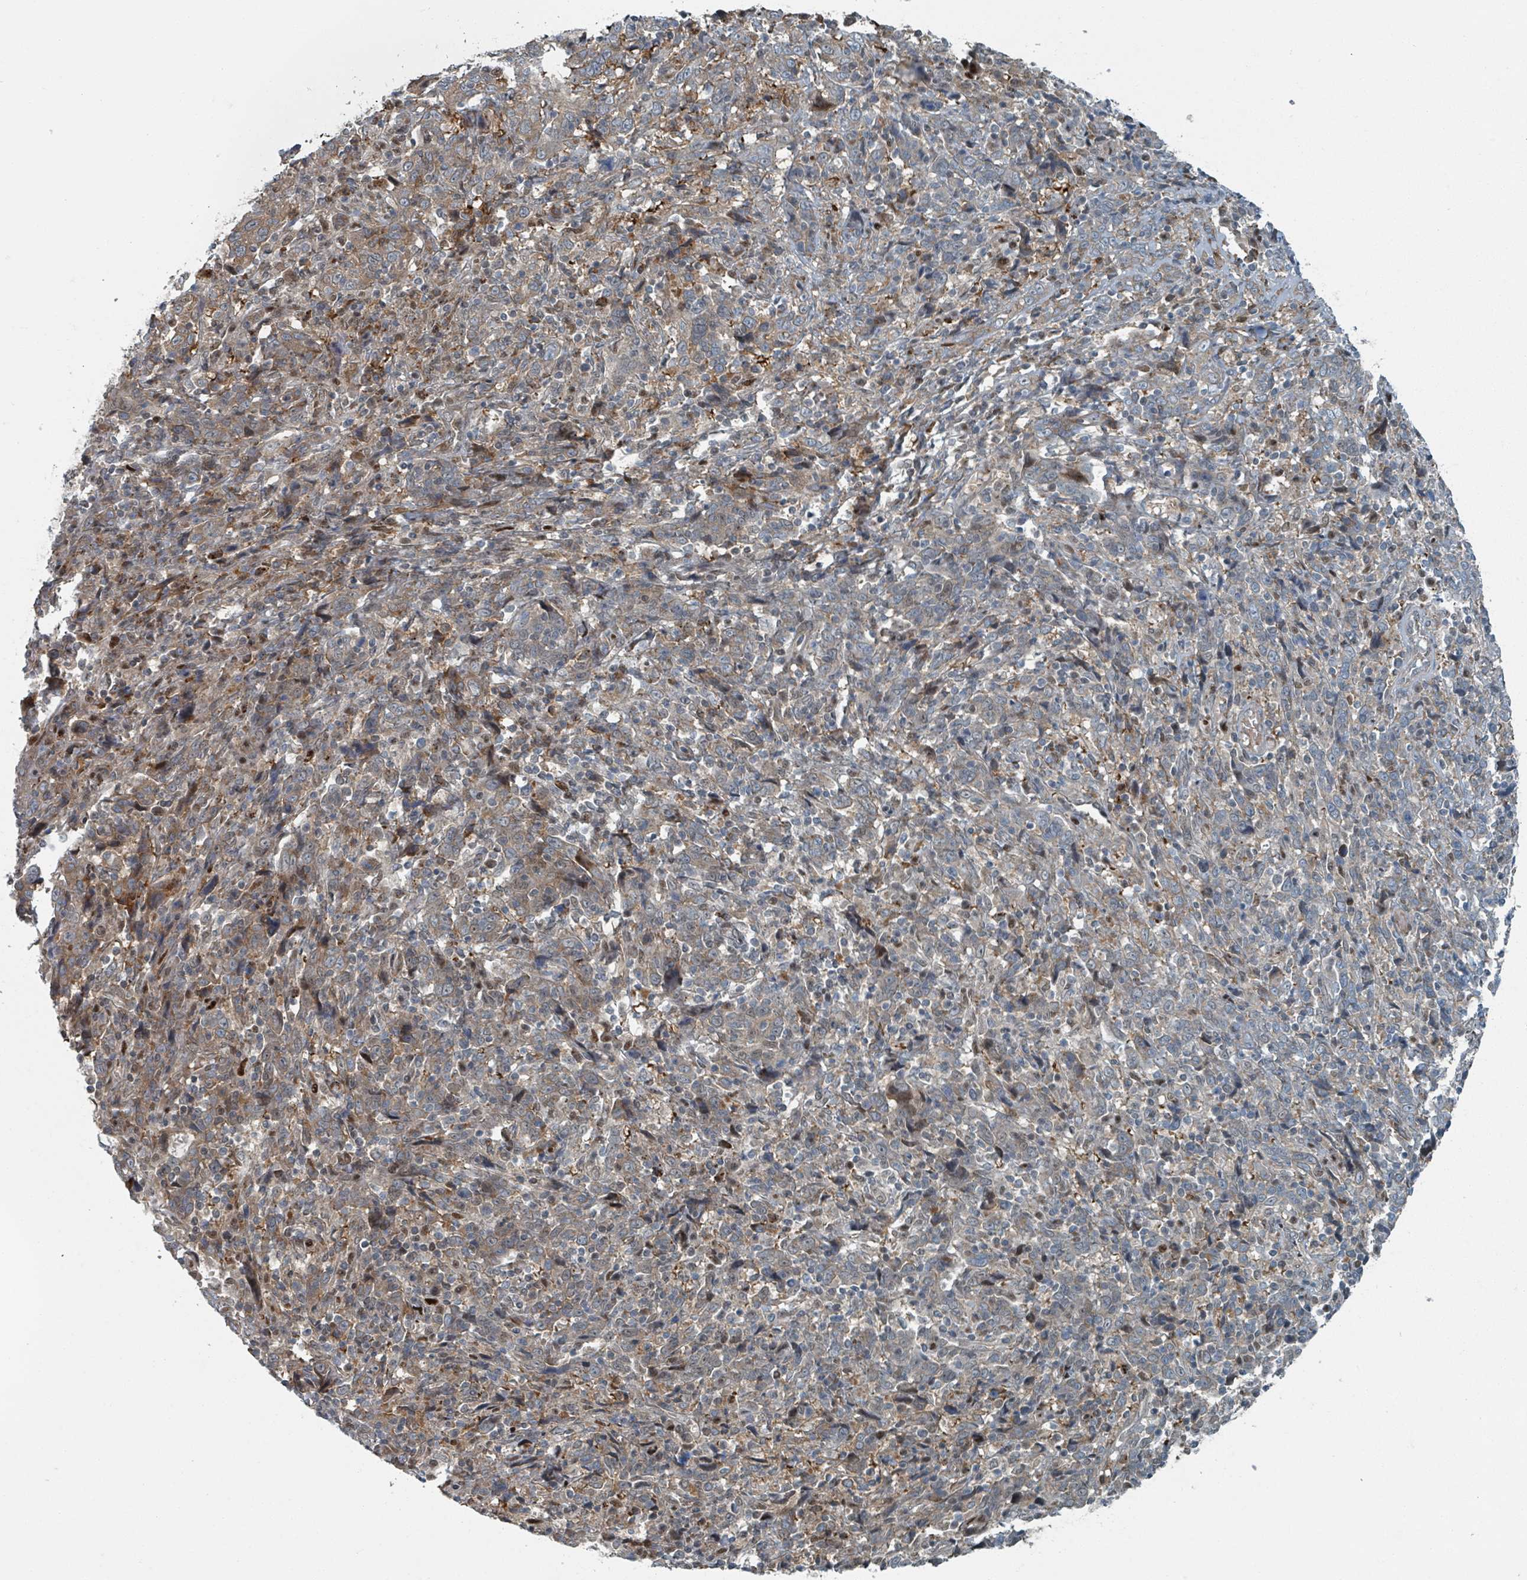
{"staining": {"intensity": "moderate", "quantity": "25%-75%", "location": "cytoplasmic/membranous"}, "tissue": "cervical cancer", "cell_type": "Tumor cells", "image_type": "cancer", "snomed": [{"axis": "morphology", "description": "Squamous cell carcinoma, NOS"}, {"axis": "topography", "description": "Cervix"}], "caption": "Tumor cells exhibit medium levels of moderate cytoplasmic/membranous positivity in approximately 25%-75% of cells in human squamous cell carcinoma (cervical).", "gene": "RHPN2", "patient": {"sex": "female", "age": 46}}